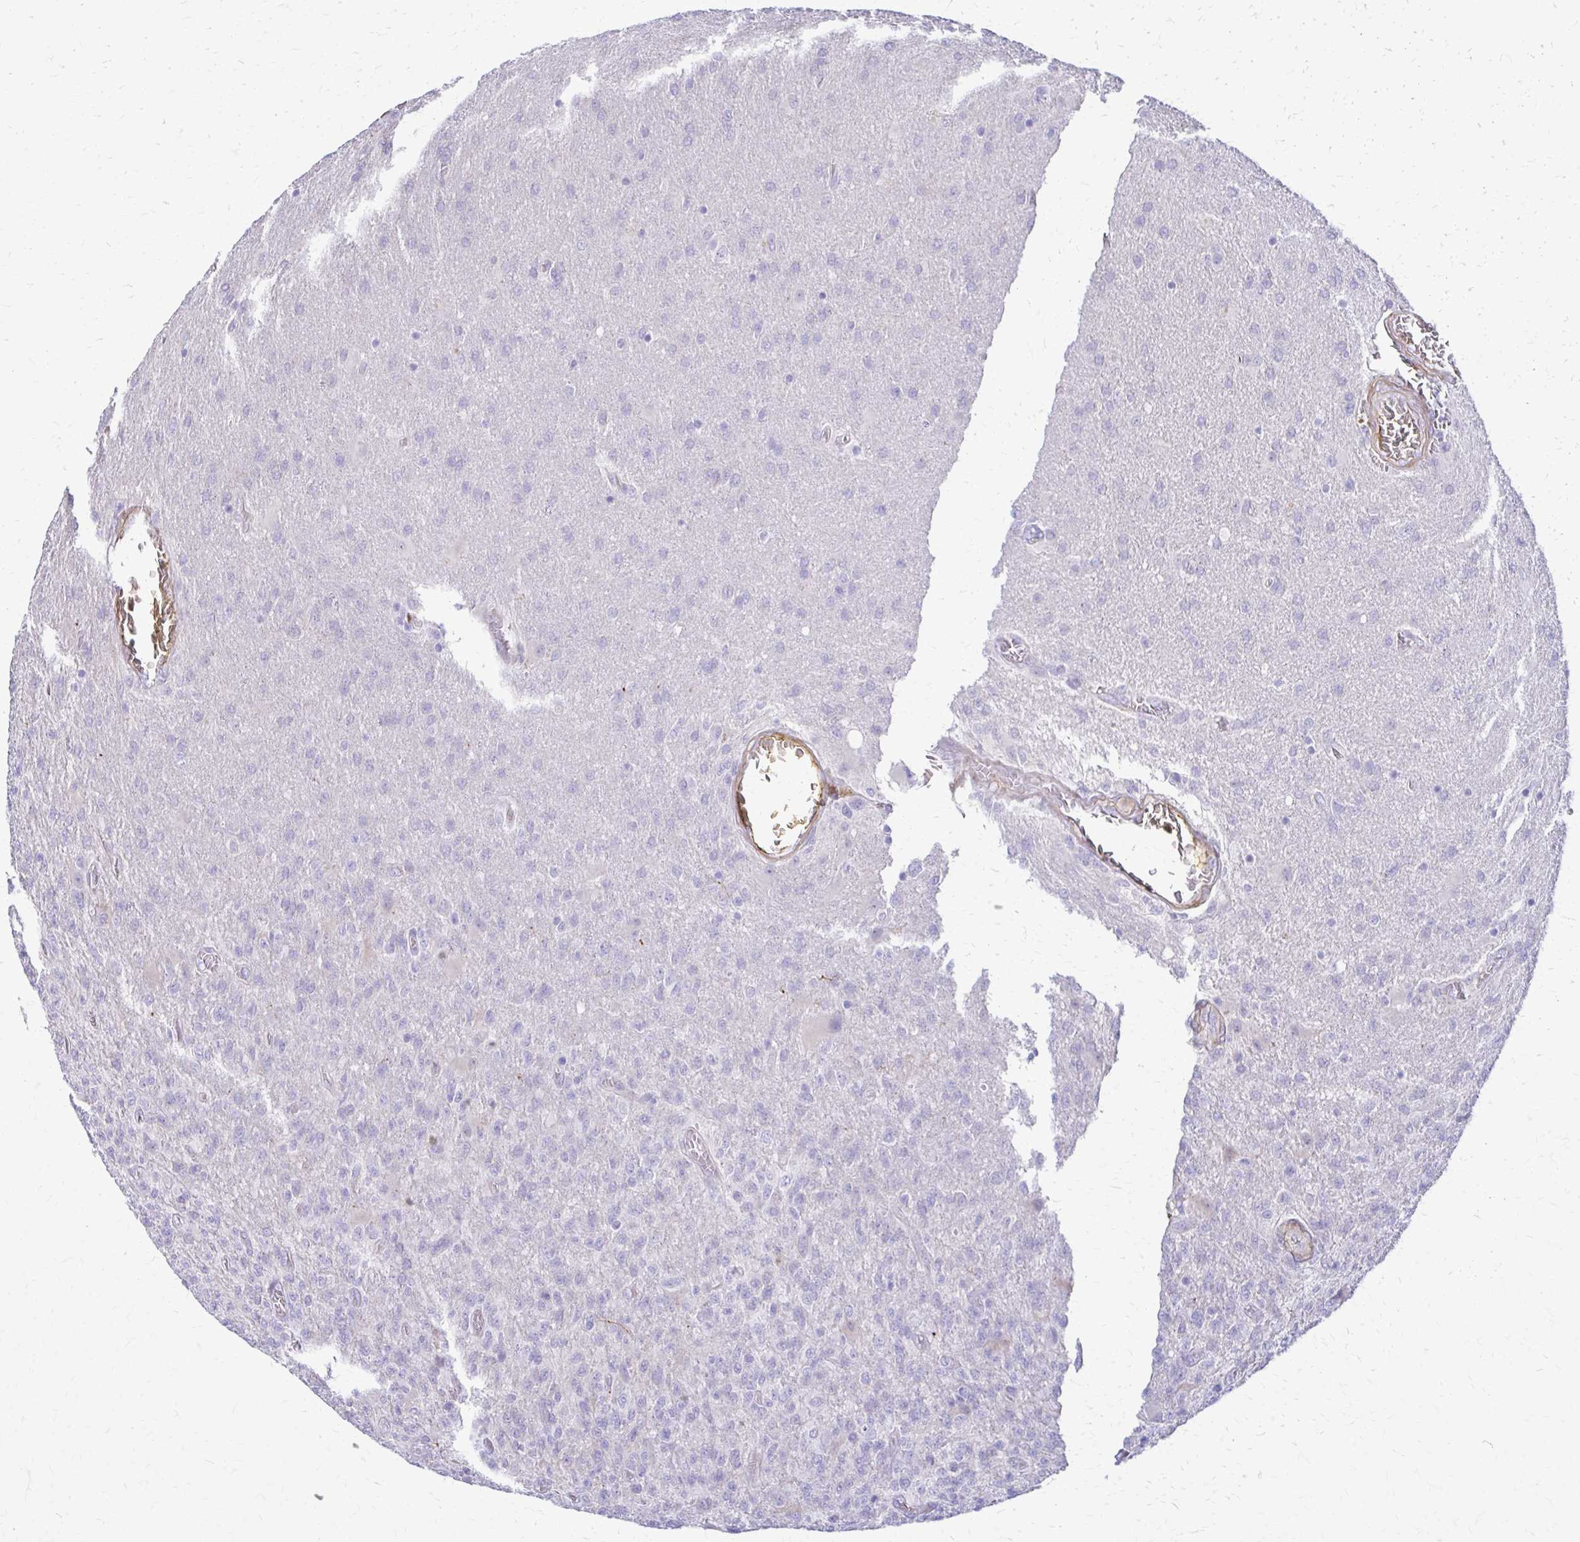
{"staining": {"intensity": "negative", "quantity": "none", "location": "none"}, "tissue": "glioma", "cell_type": "Tumor cells", "image_type": "cancer", "snomed": [{"axis": "morphology", "description": "Glioma, malignant, High grade"}, {"axis": "topography", "description": "Brain"}], "caption": "The micrograph reveals no significant positivity in tumor cells of malignant high-grade glioma.", "gene": "DSP", "patient": {"sex": "male", "age": 61}}